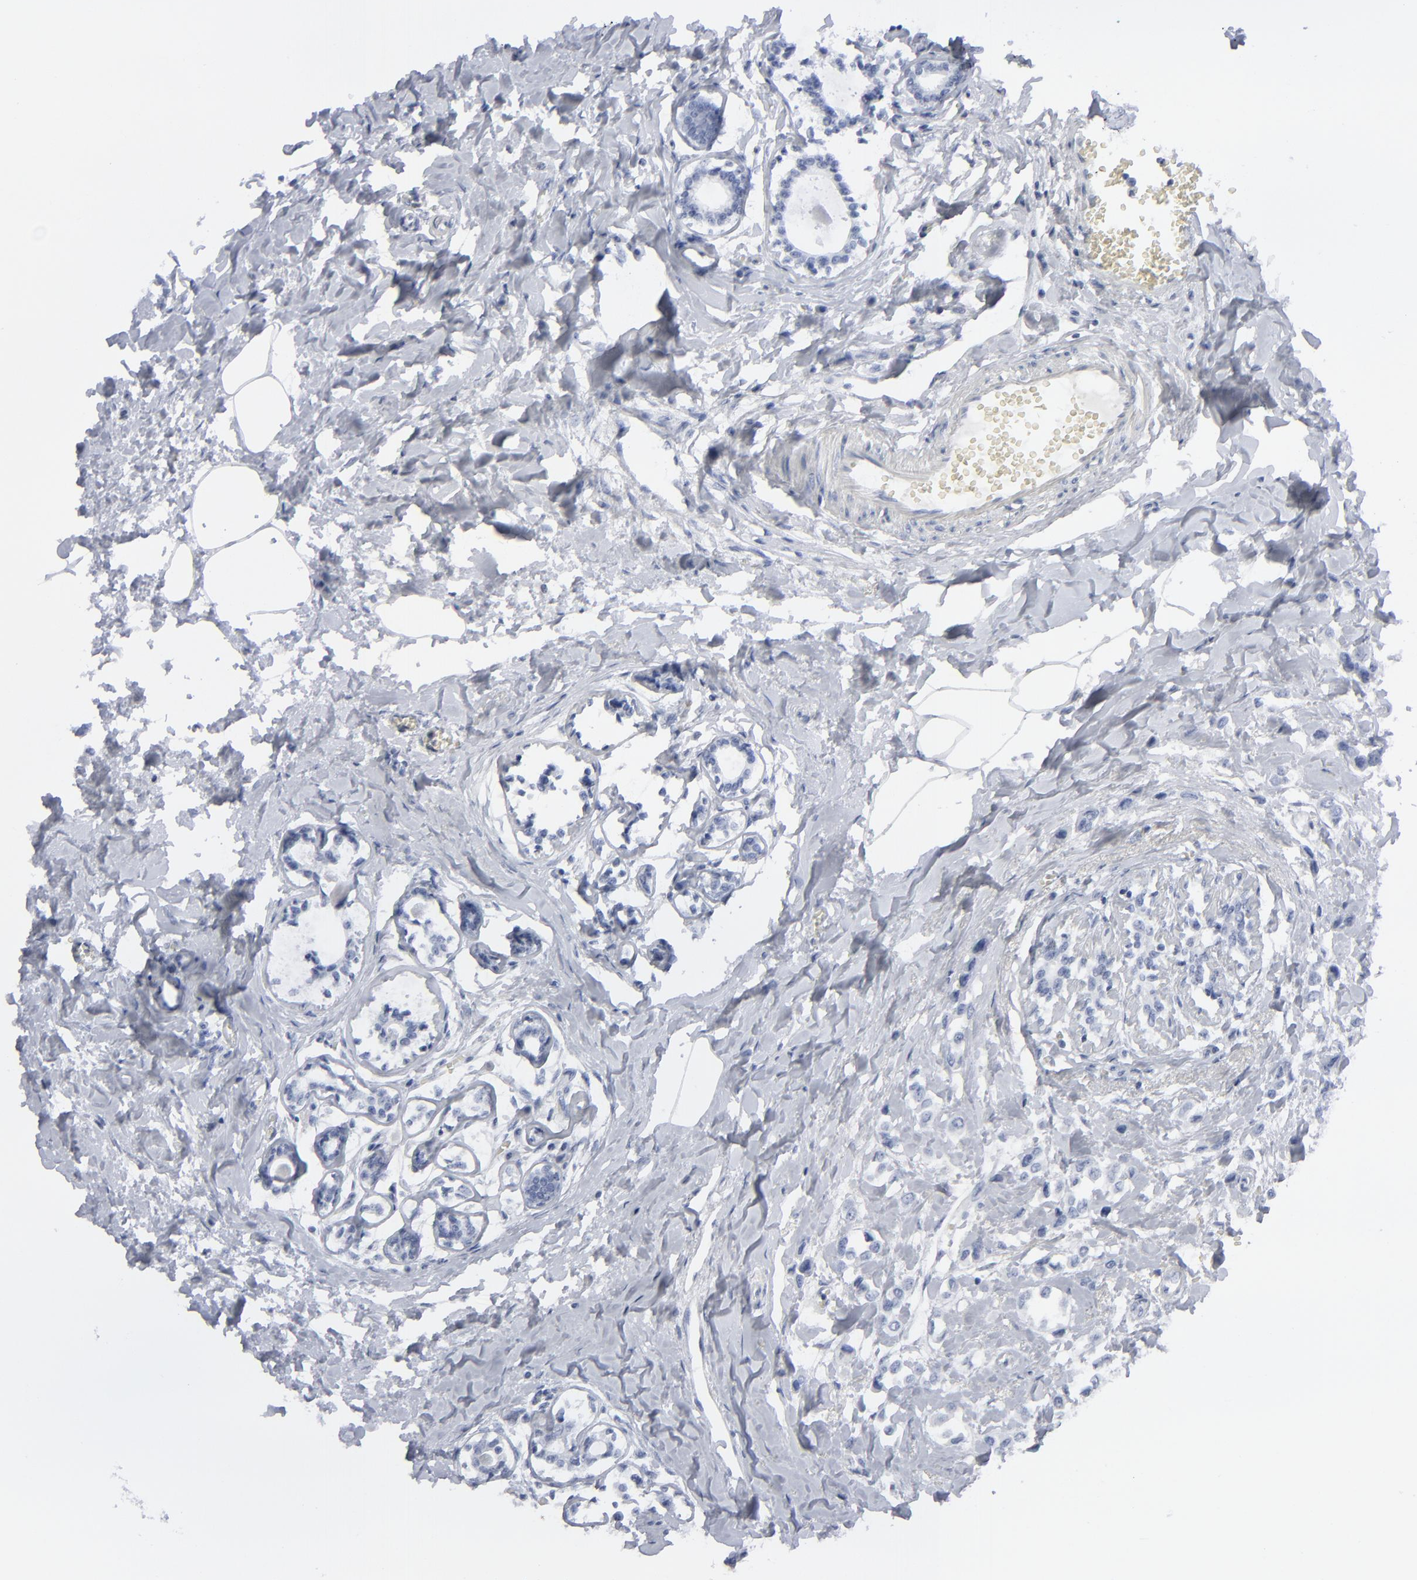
{"staining": {"intensity": "negative", "quantity": "none", "location": "none"}, "tissue": "breast cancer", "cell_type": "Tumor cells", "image_type": "cancer", "snomed": [{"axis": "morphology", "description": "Lobular carcinoma"}, {"axis": "topography", "description": "Breast"}], "caption": "Immunohistochemical staining of human breast cancer (lobular carcinoma) demonstrates no significant expression in tumor cells. (Stains: DAB (3,3'-diaminobenzidine) IHC with hematoxylin counter stain, Microscopy: brightfield microscopy at high magnification).", "gene": "MSLN", "patient": {"sex": "female", "age": 51}}